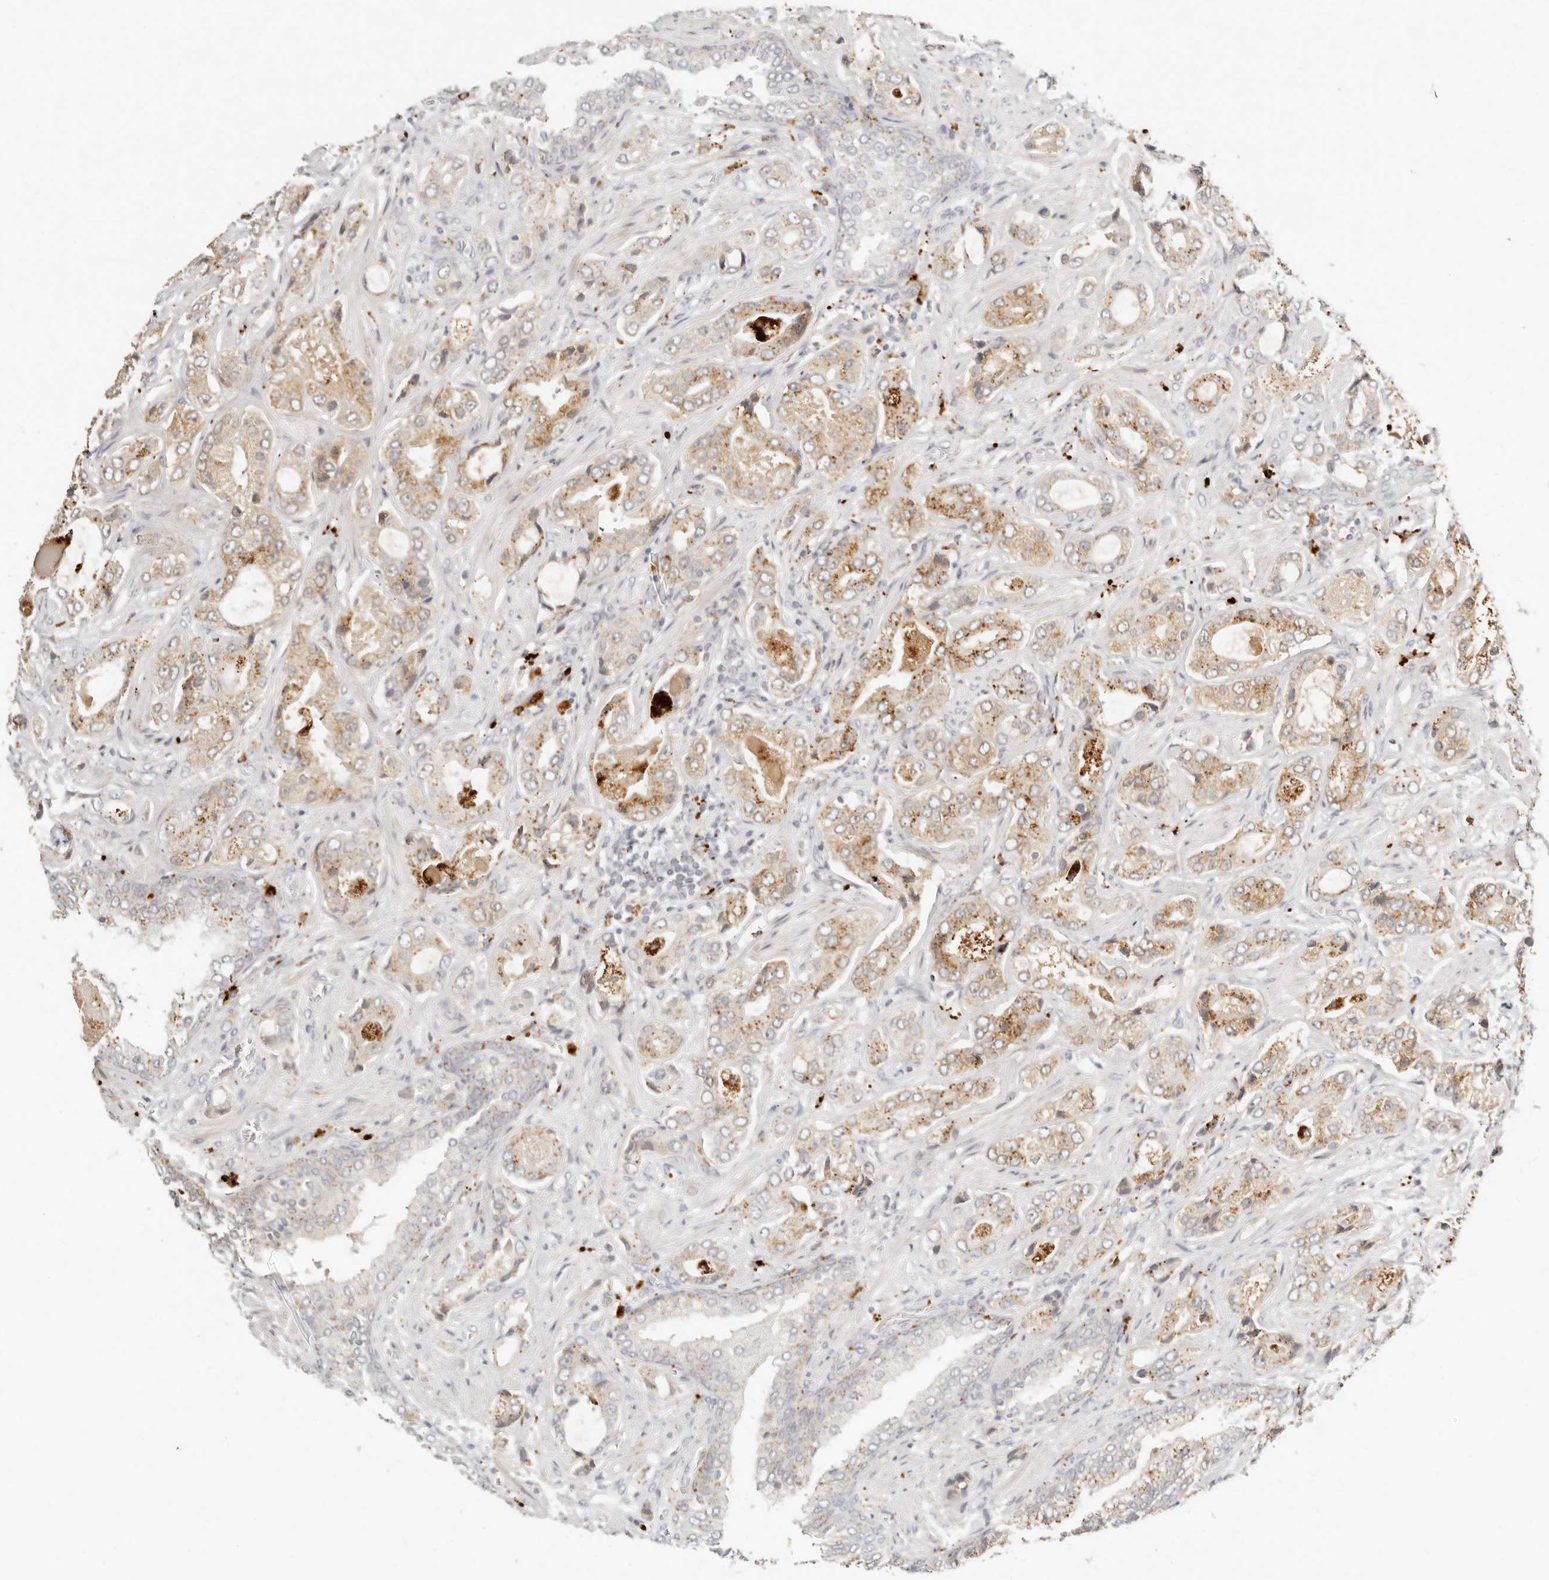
{"staining": {"intensity": "moderate", "quantity": "<25%", "location": "cytoplasmic/membranous"}, "tissue": "prostate cancer", "cell_type": "Tumor cells", "image_type": "cancer", "snomed": [{"axis": "morphology", "description": "Normal tissue, NOS"}, {"axis": "morphology", "description": "Adenocarcinoma, High grade"}, {"axis": "topography", "description": "Prostate"}, {"axis": "topography", "description": "Peripheral nerve tissue"}], "caption": "There is low levels of moderate cytoplasmic/membranous staining in tumor cells of prostate high-grade adenocarcinoma, as demonstrated by immunohistochemical staining (brown color).", "gene": "RNASET2", "patient": {"sex": "male", "age": 59}}